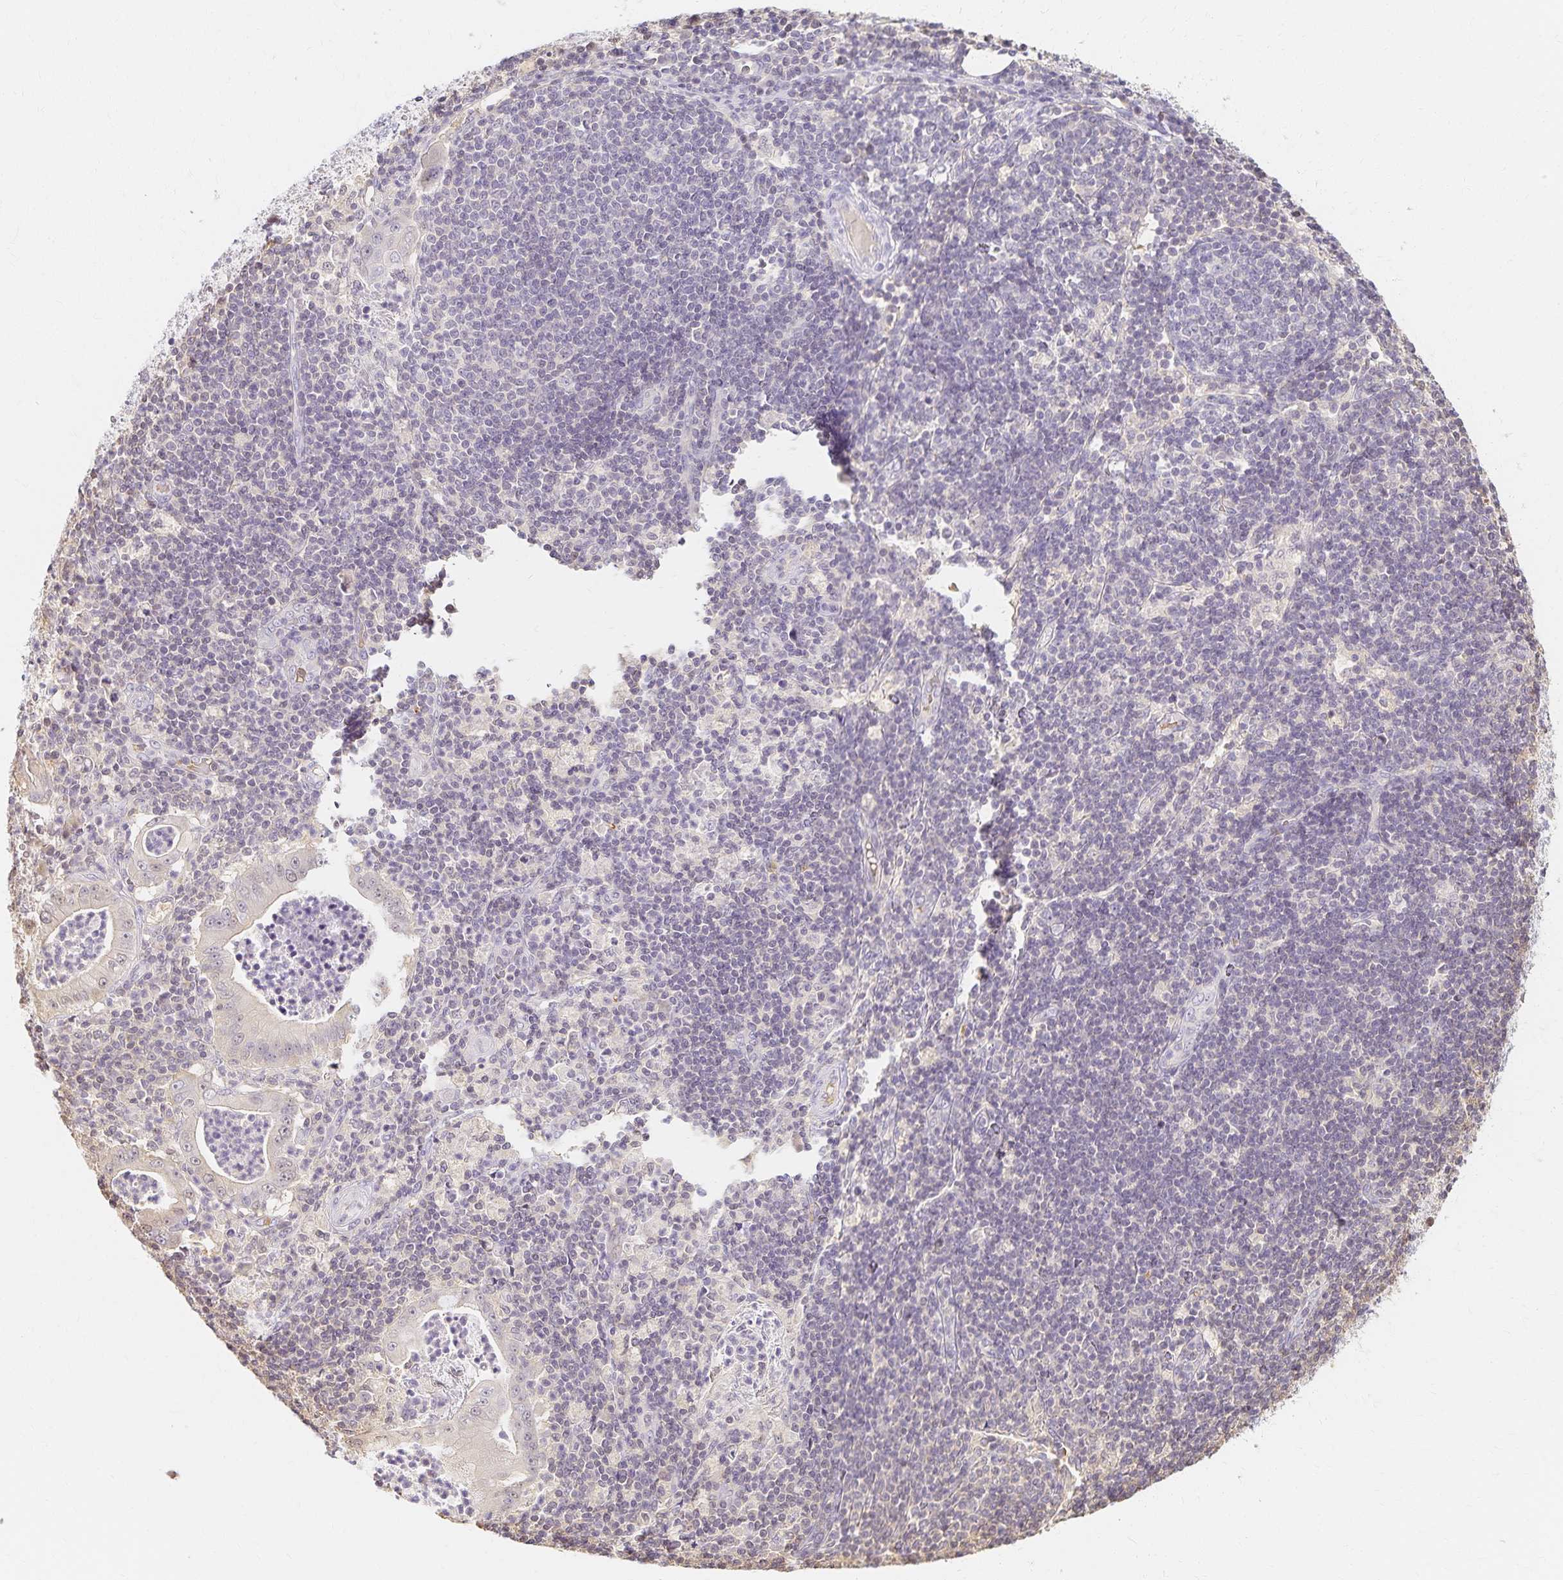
{"staining": {"intensity": "weak", "quantity": "25%-75%", "location": "cytoplasmic/membranous"}, "tissue": "pancreatic cancer", "cell_type": "Tumor cells", "image_type": "cancer", "snomed": [{"axis": "morphology", "description": "Adenocarcinoma, NOS"}, {"axis": "topography", "description": "Pancreas"}], "caption": "The histopathology image displays a brown stain indicating the presence of a protein in the cytoplasmic/membranous of tumor cells in adenocarcinoma (pancreatic). The protein is stained brown, and the nuclei are stained in blue (DAB IHC with brightfield microscopy, high magnification).", "gene": "AZGP1", "patient": {"sex": "male", "age": 71}}